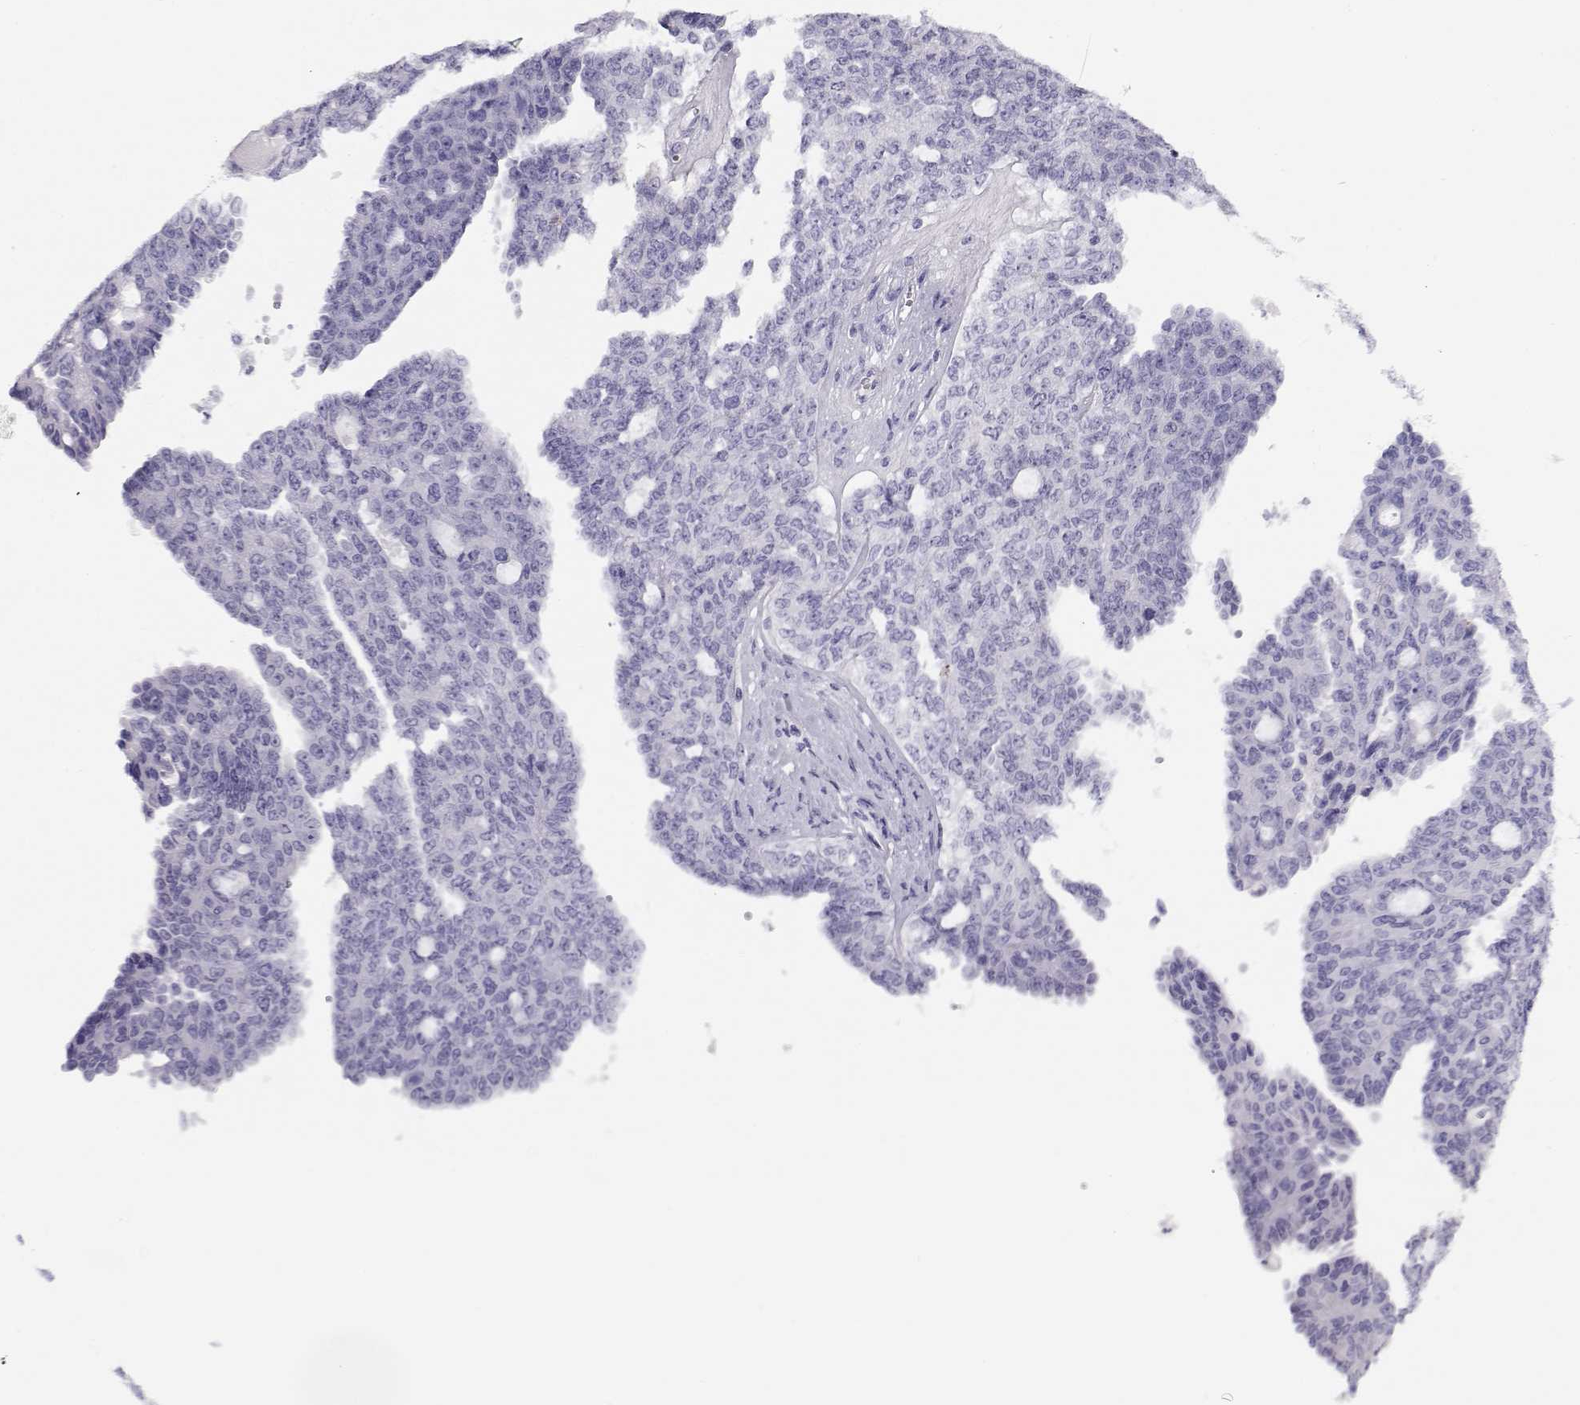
{"staining": {"intensity": "negative", "quantity": "none", "location": "none"}, "tissue": "ovarian cancer", "cell_type": "Tumor cells", "image_type": "cancer", "snomed": [{"axis": "morphology", "description": "Cystadenocarcinoma, serous, NOS"}, {"axis": "topography", "description": "Ovary"}], "caption": "Tumor cells show no significant protein expression in ovarian cancer.", "gene": "CRX", "patient": {"sex": "female", "age": 71}}